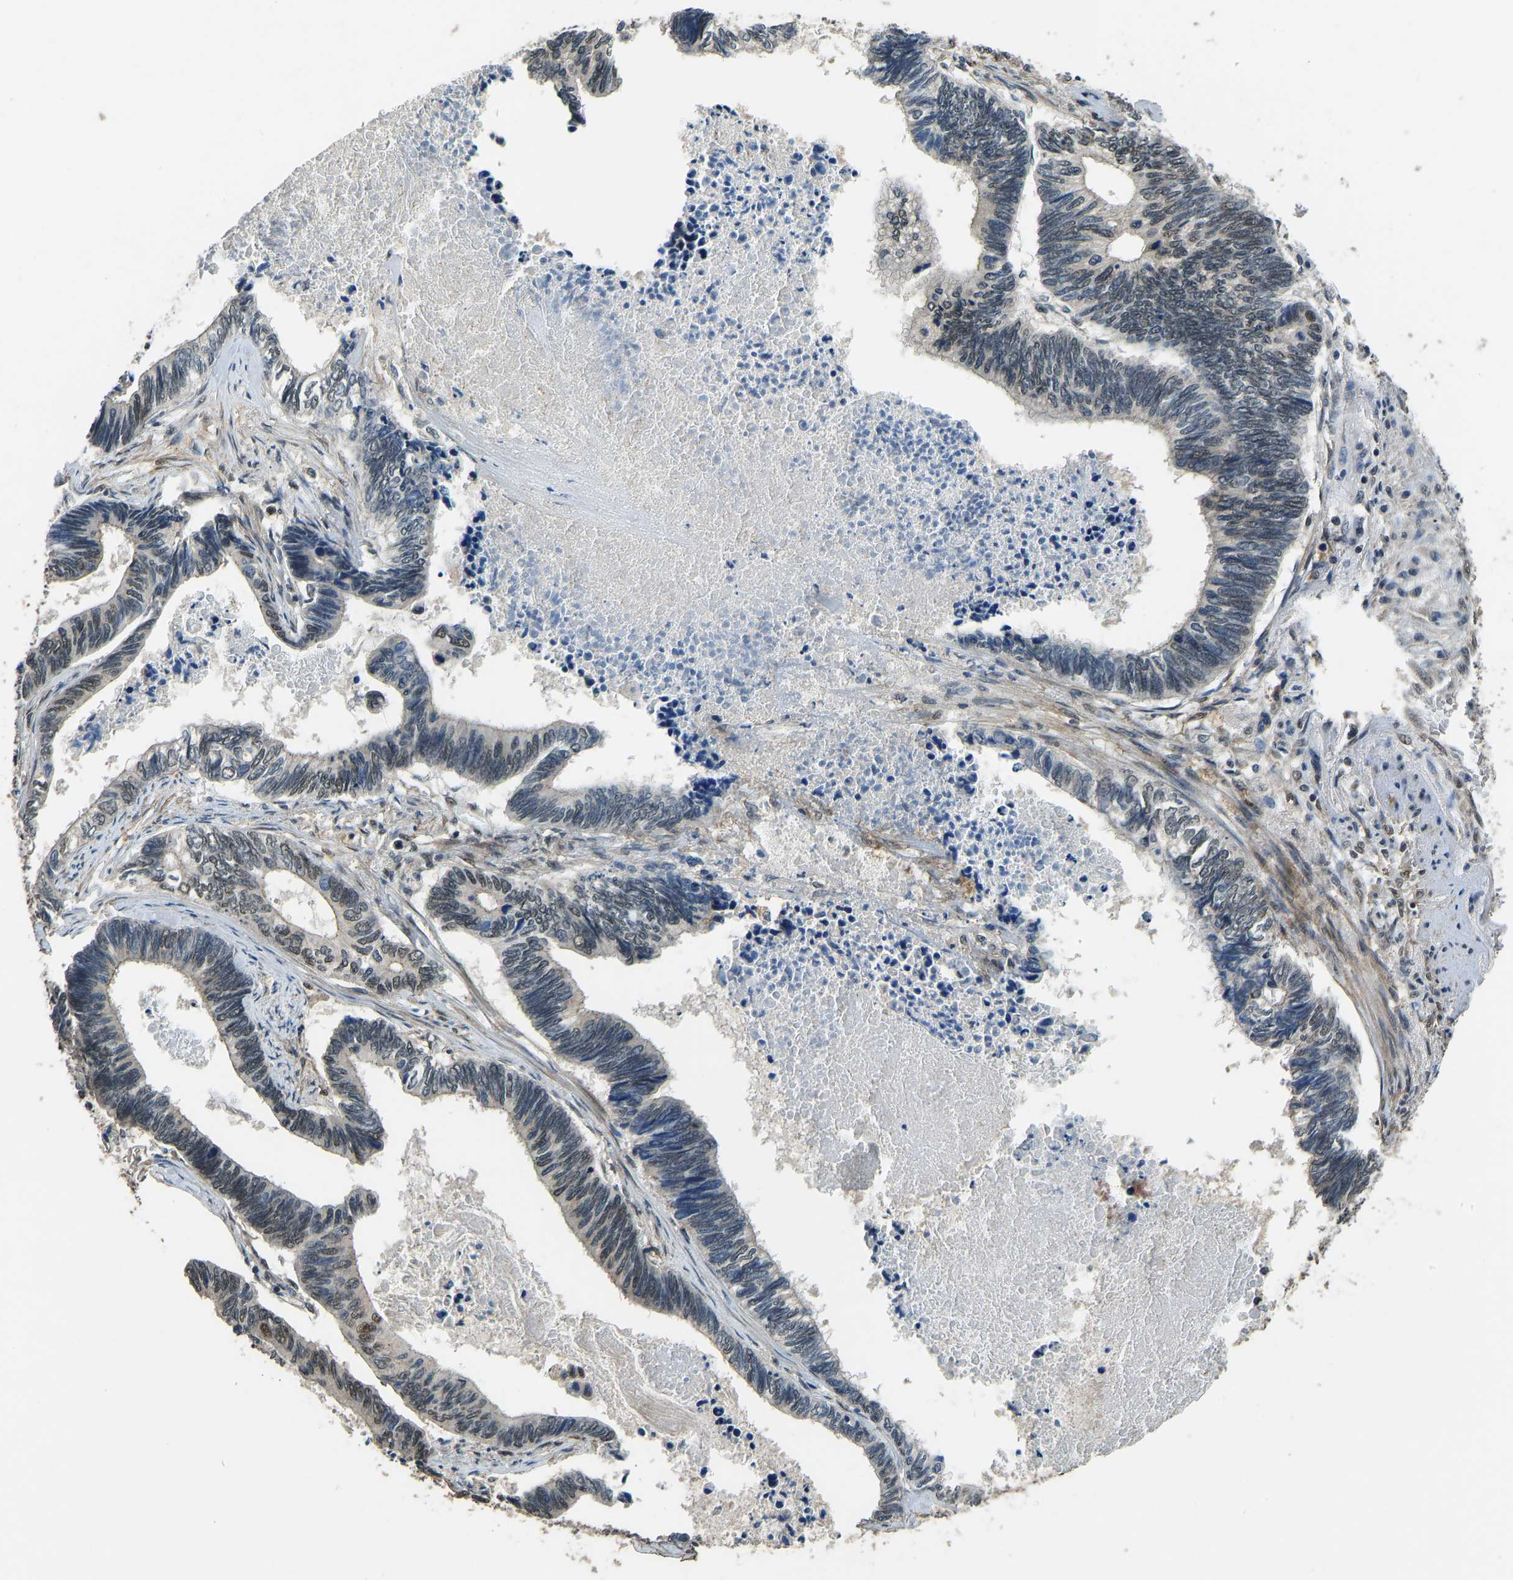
{"staining": {"intensity": "weak", "quantity": "25%-75%", "location": "nuclear"}, "tissue": "pancreatic cancer", "cell_type": "Tumor cells", "image_type": "cancer", "snomed": [{"axis": "morphology", "description": "Adenocarcinoma, NOS"}, {"axis": "topography", "description": "Pancreas"}], "caption": "Human adenocarcinoma (pancreatic) stained with a brown dye displays weak nuclear positive staining in about 25%-75% of tumor cells.", "gene": "TOX4", "patient": {"sex": "female", "age": 70}}